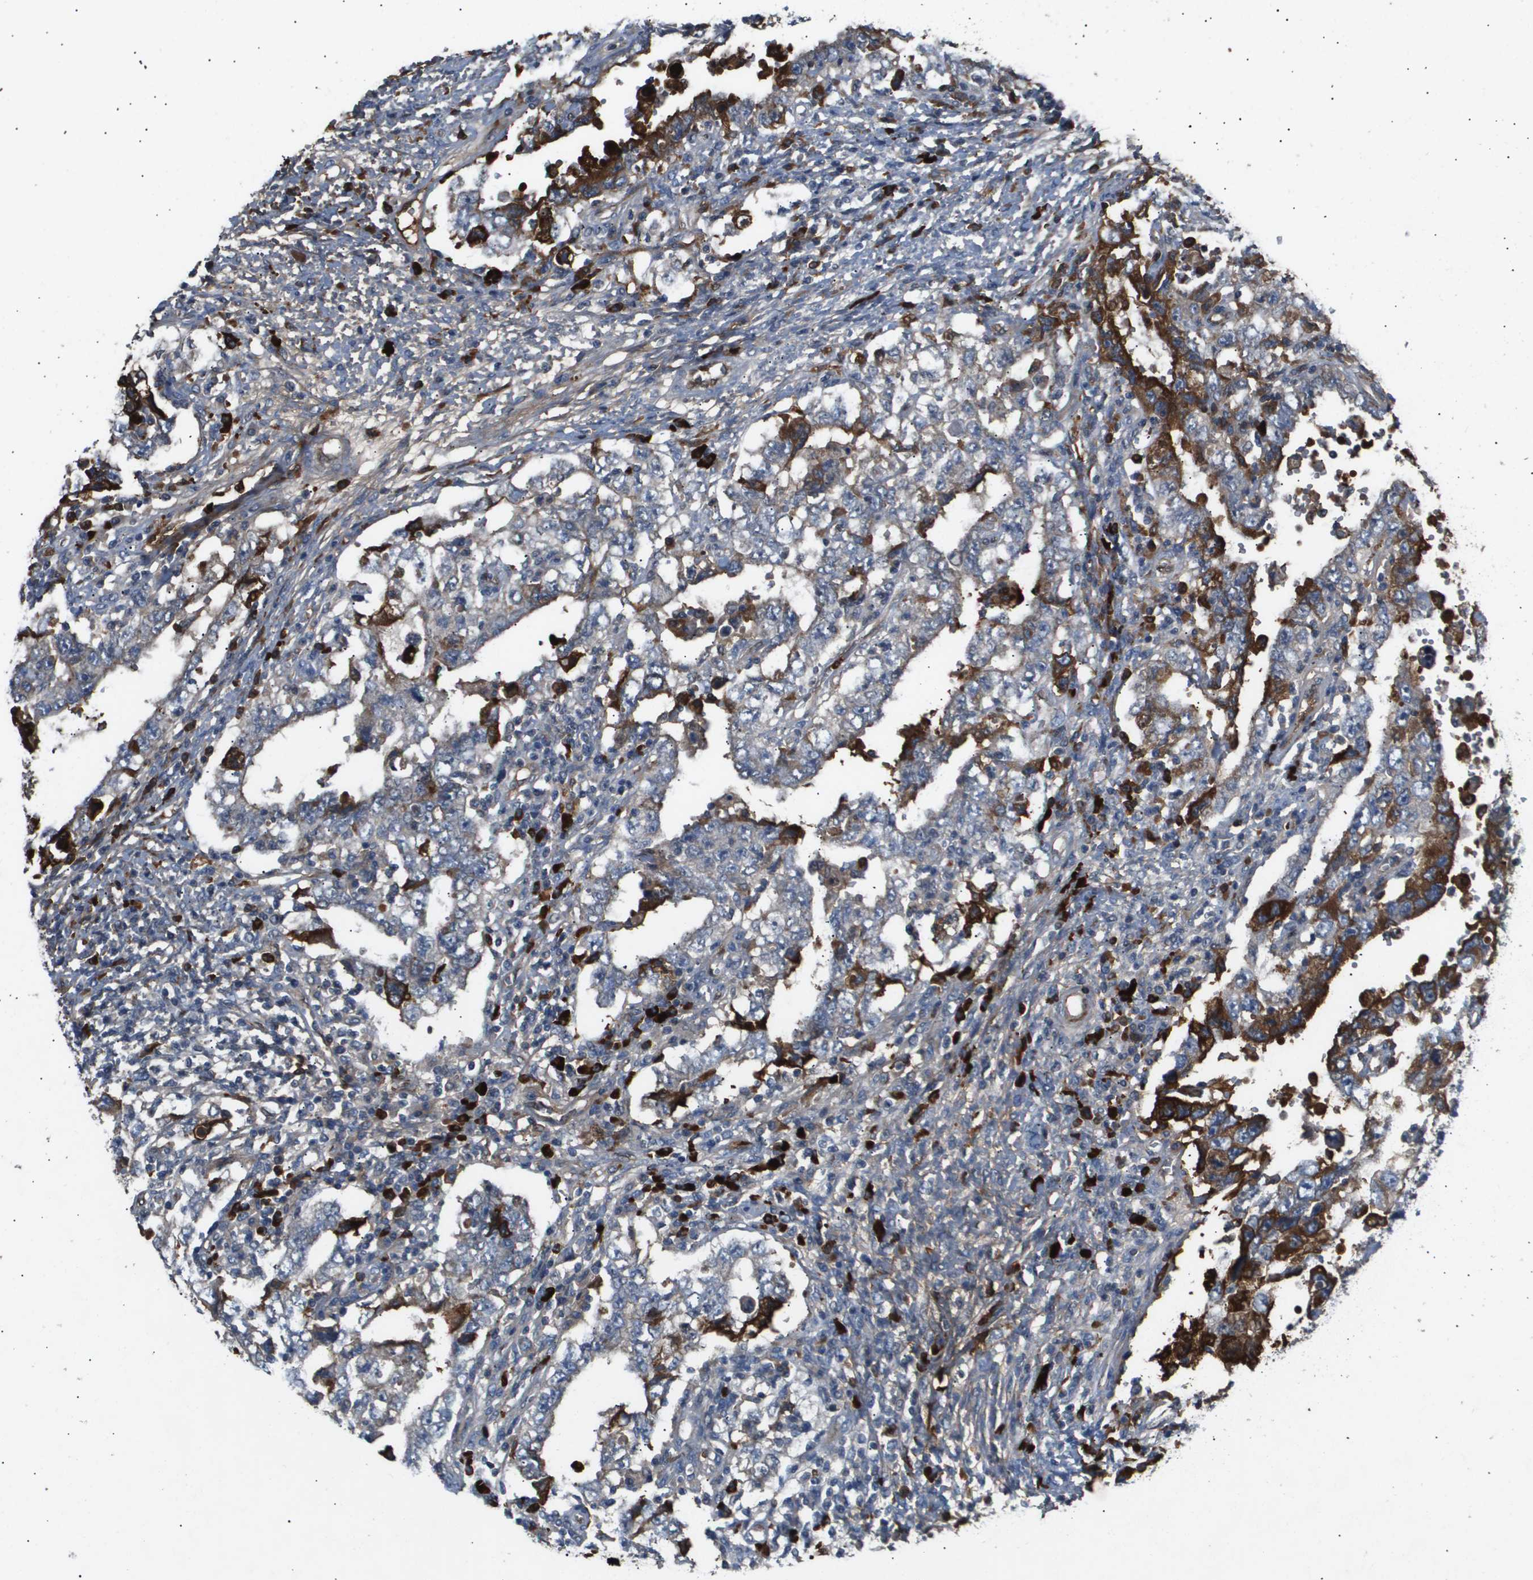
{"staining": {"intensity": "weak", "quantity": "<25%", "location": "cytoplasmic/membranous"}, "tissue": "testis cancer", "cell_type": "Tumor cells", "image_type": "cancer", "snomed": [{"axis": "morphology", "description": "Carcinoma, Embryonal, NOS"}, {"axis": "topography", "description": "Testis"}], "caption": "Tumor cells show no significant expression in embryonal carcinoma (testis).", "gene": "ERG", "patient": {"sex": "male", "age": 26}}